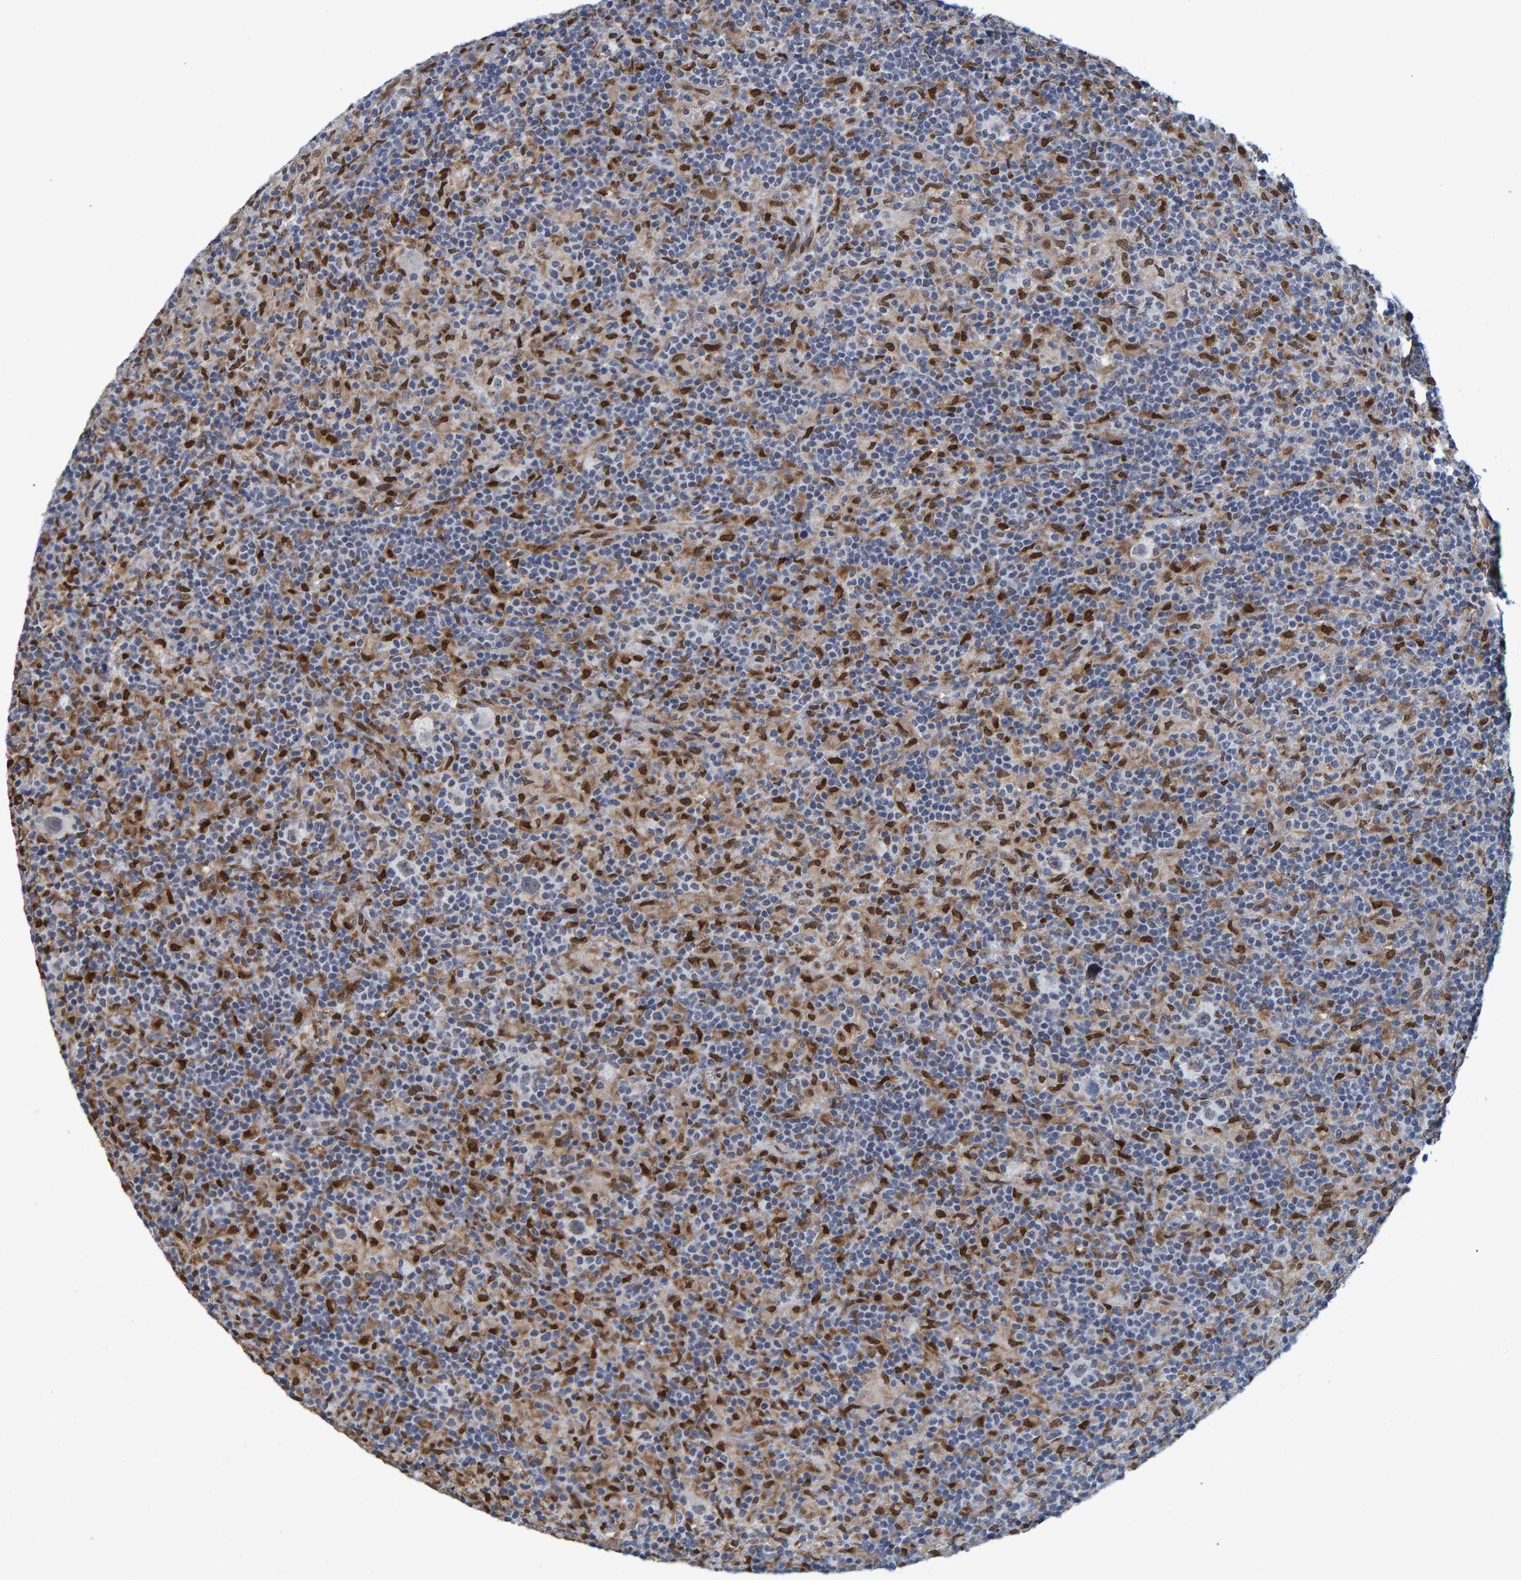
{"staining": {"intensity": "negative", "quantity": "none", "location": "none"}, "tissue": "lymphoma", "cell_type": "Tumor cells", "image_type": "cancer", "snomed": [{"axis": "morphology", "description": "Hodgkin's disease, NOS"}, {"axis": "topography", "description": "Lymph node"}], "caption": "Tumor cells show no significant positivity in Hodgkin's disease.", "gene": "QKI", "patient": {"sex": "male", "age": 70}}